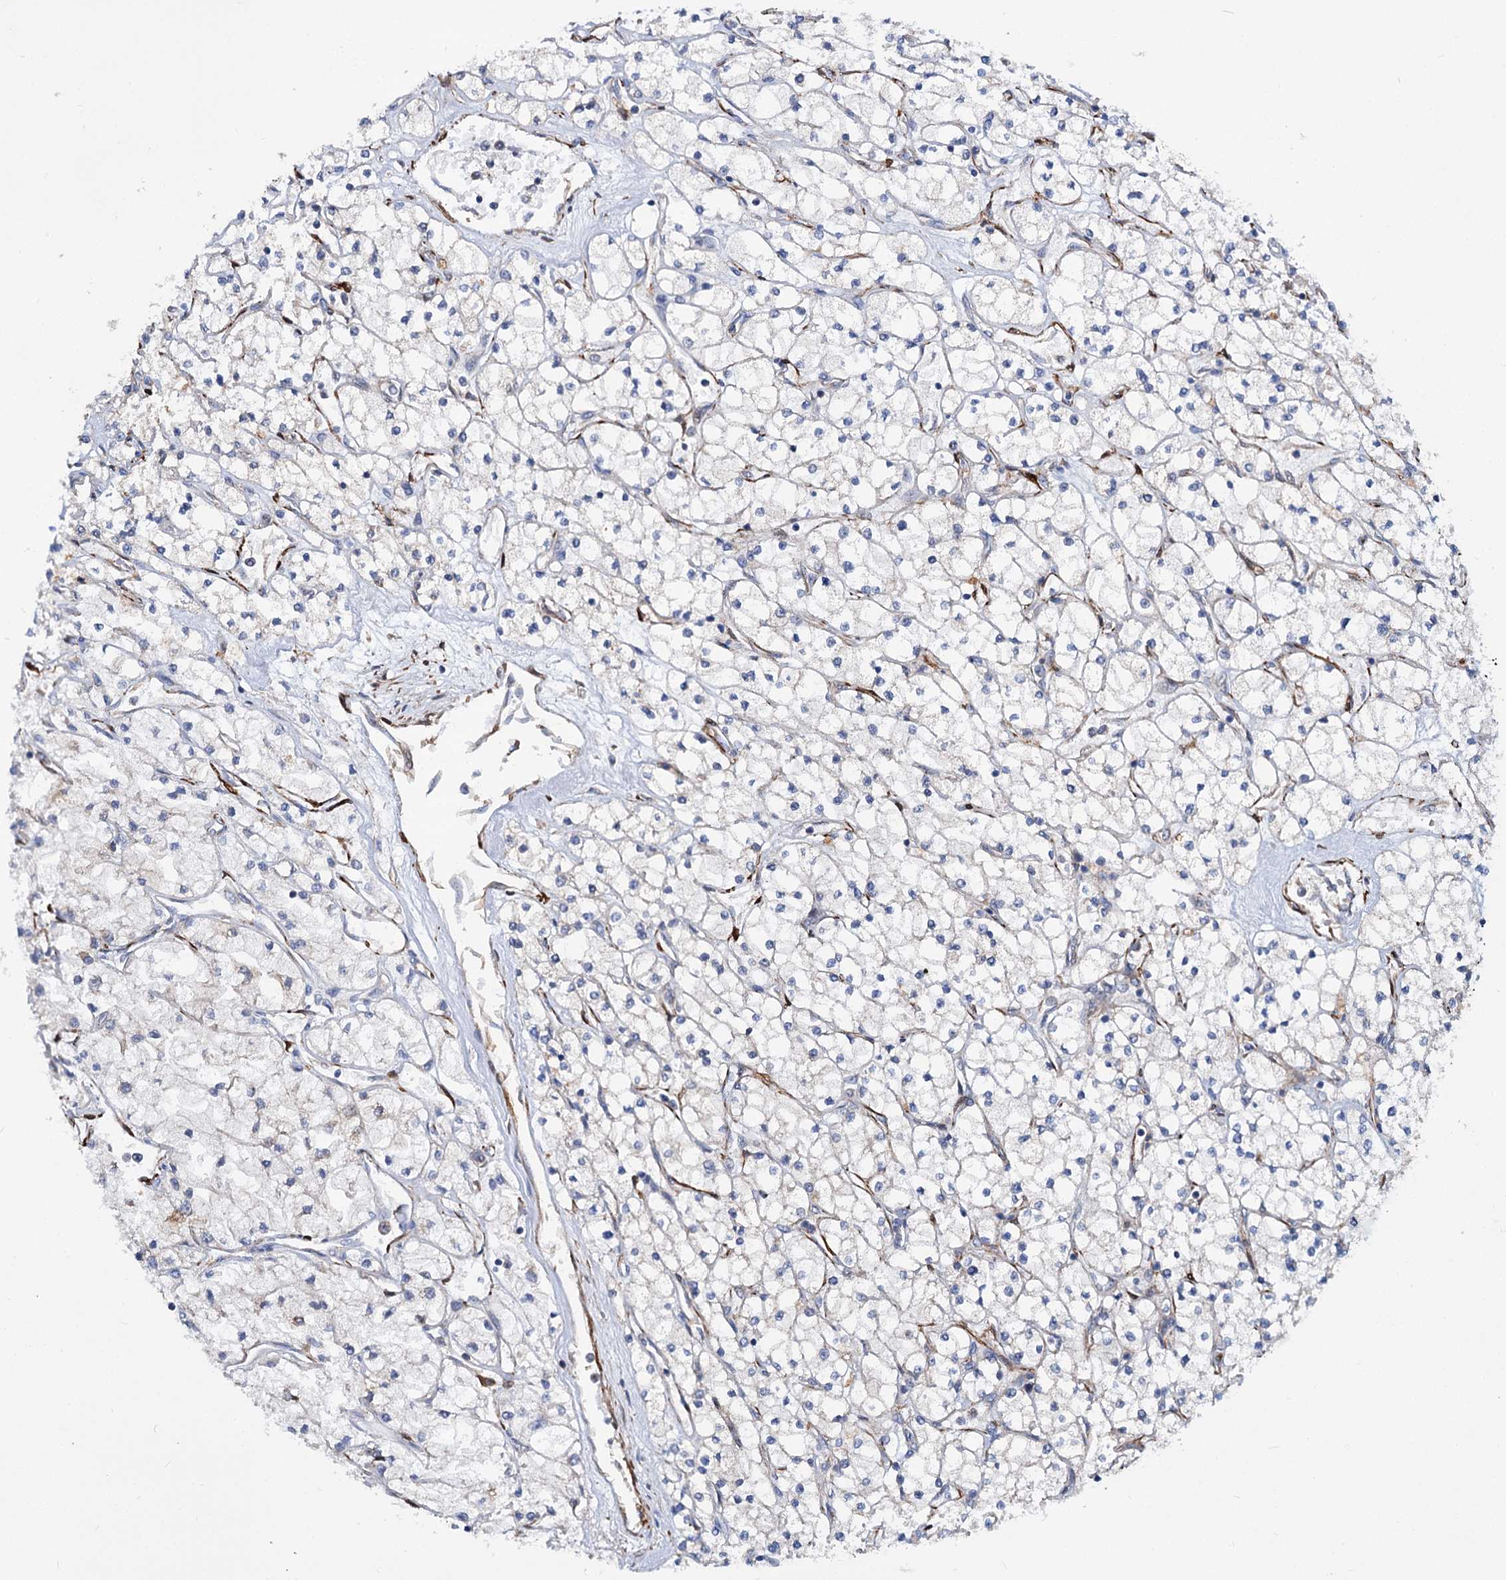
{"staining": {"intensity": "negative", "quantity": "none", "location": "none"}, "tissue": "renal cancer", "cell_type": "Tumor cells", "image_type": "cancer", "snomed": [{"axis": "morphology", "description": "Adenocarcinoma, NOS"}, {"axis": "topography", "description": "Kidney"}], "caption": "Tumor cells are negative for protein expression in human renal cancer (adenocarcinoma).", "gene": "TRIM55", "patient": {"sex": "male", "age": 80}}